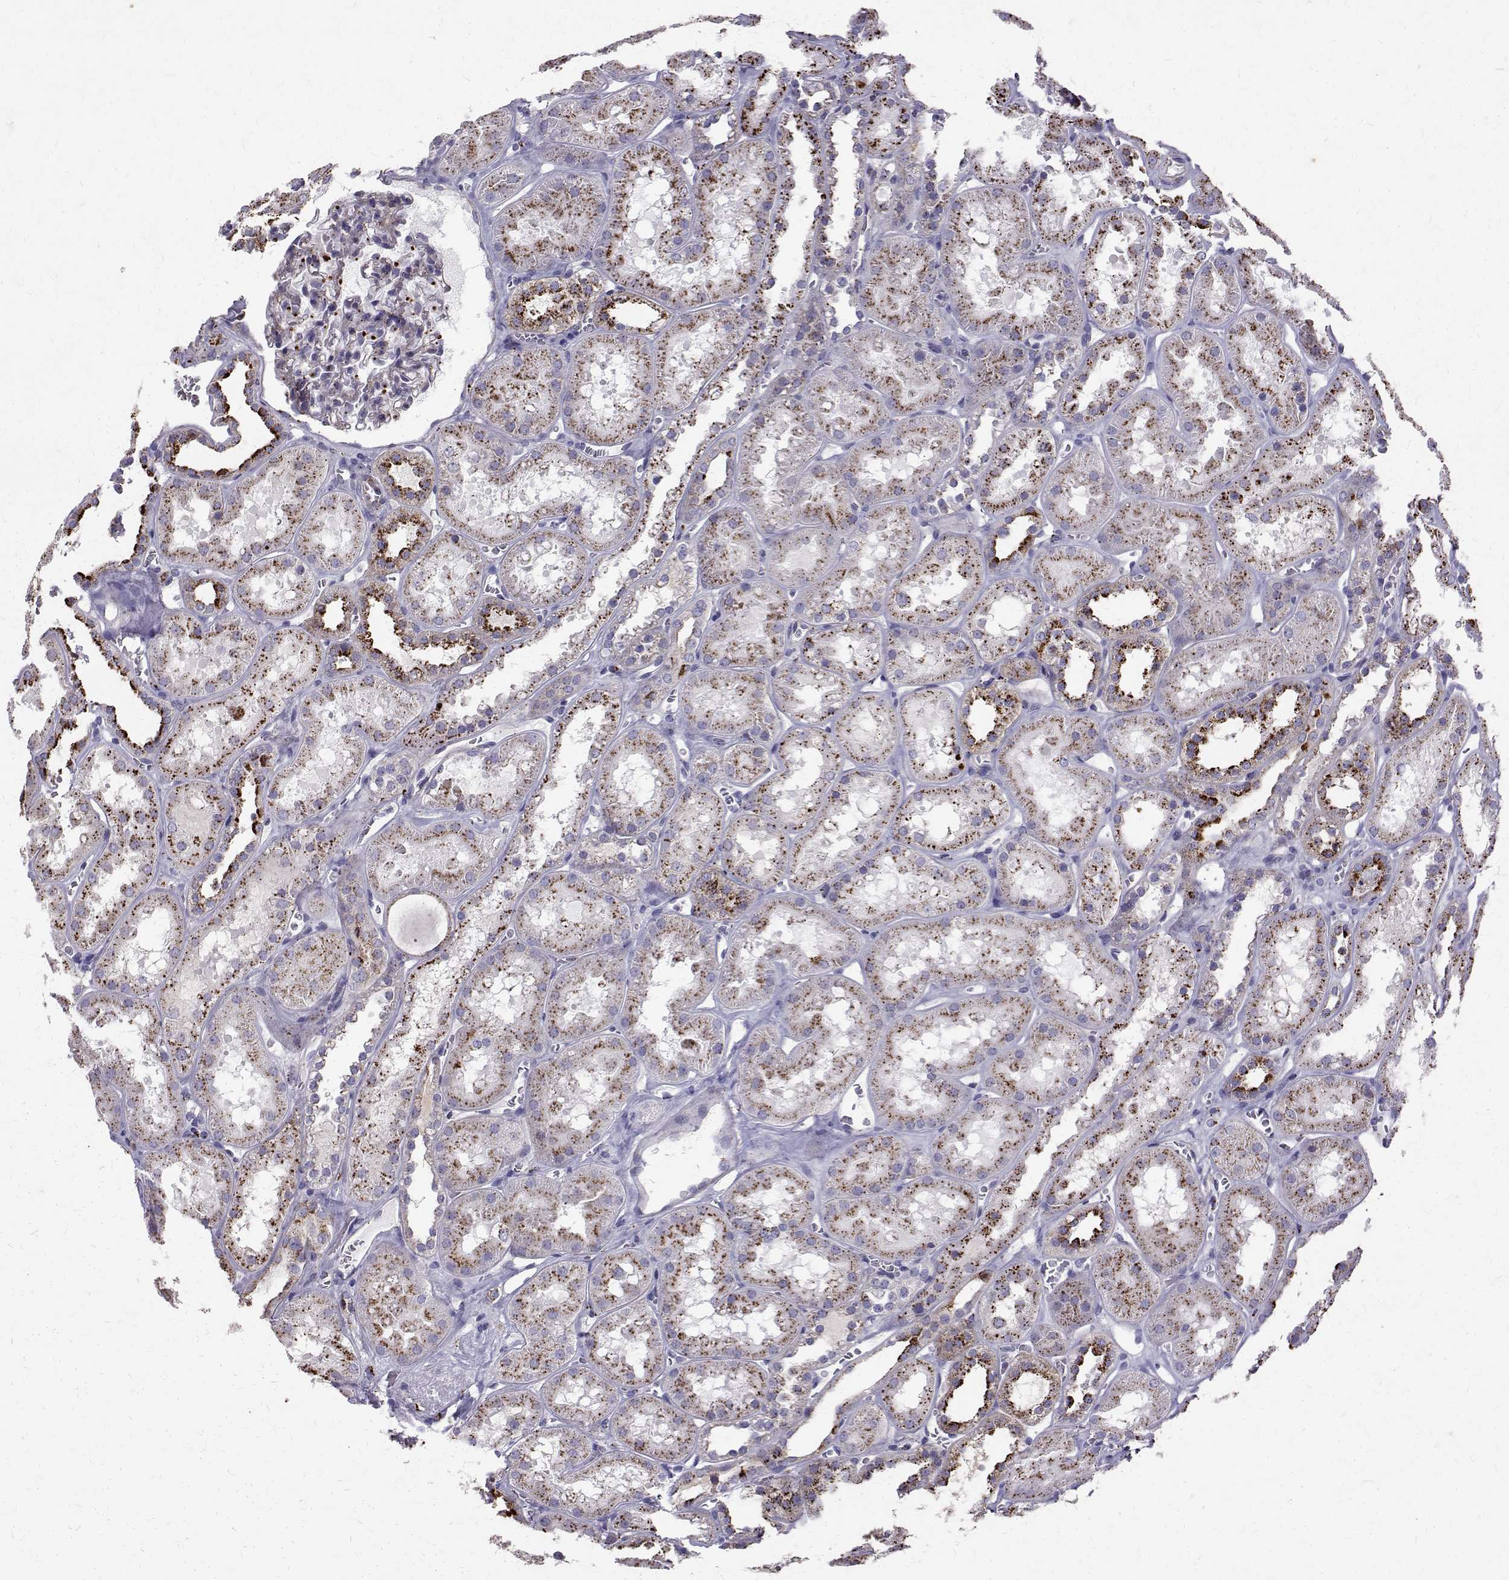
{"staining": {"intensity": "strong", "quantity": "<25%", "location": "cytoplasmic/membranous"}, "tissue": "kidney", "cell_type": "Cells in glomeruli", "image_type": "normal", "snomed": [{"axis": "morphology", "description": "Normal tissue, NOS"}, {"axis": "topography", "description": "Kidney"}], "caption": "Immunohistochemical staining of normal human kidney reveals medium levels of strong cytoplasmic/membranous staining in approximately <25% of cells in glomeruli. The protein is shown in brown color, while the nuclei are stained blue.", "gene": "TPP1", "patient": {"sex": "female", "age": 41}}